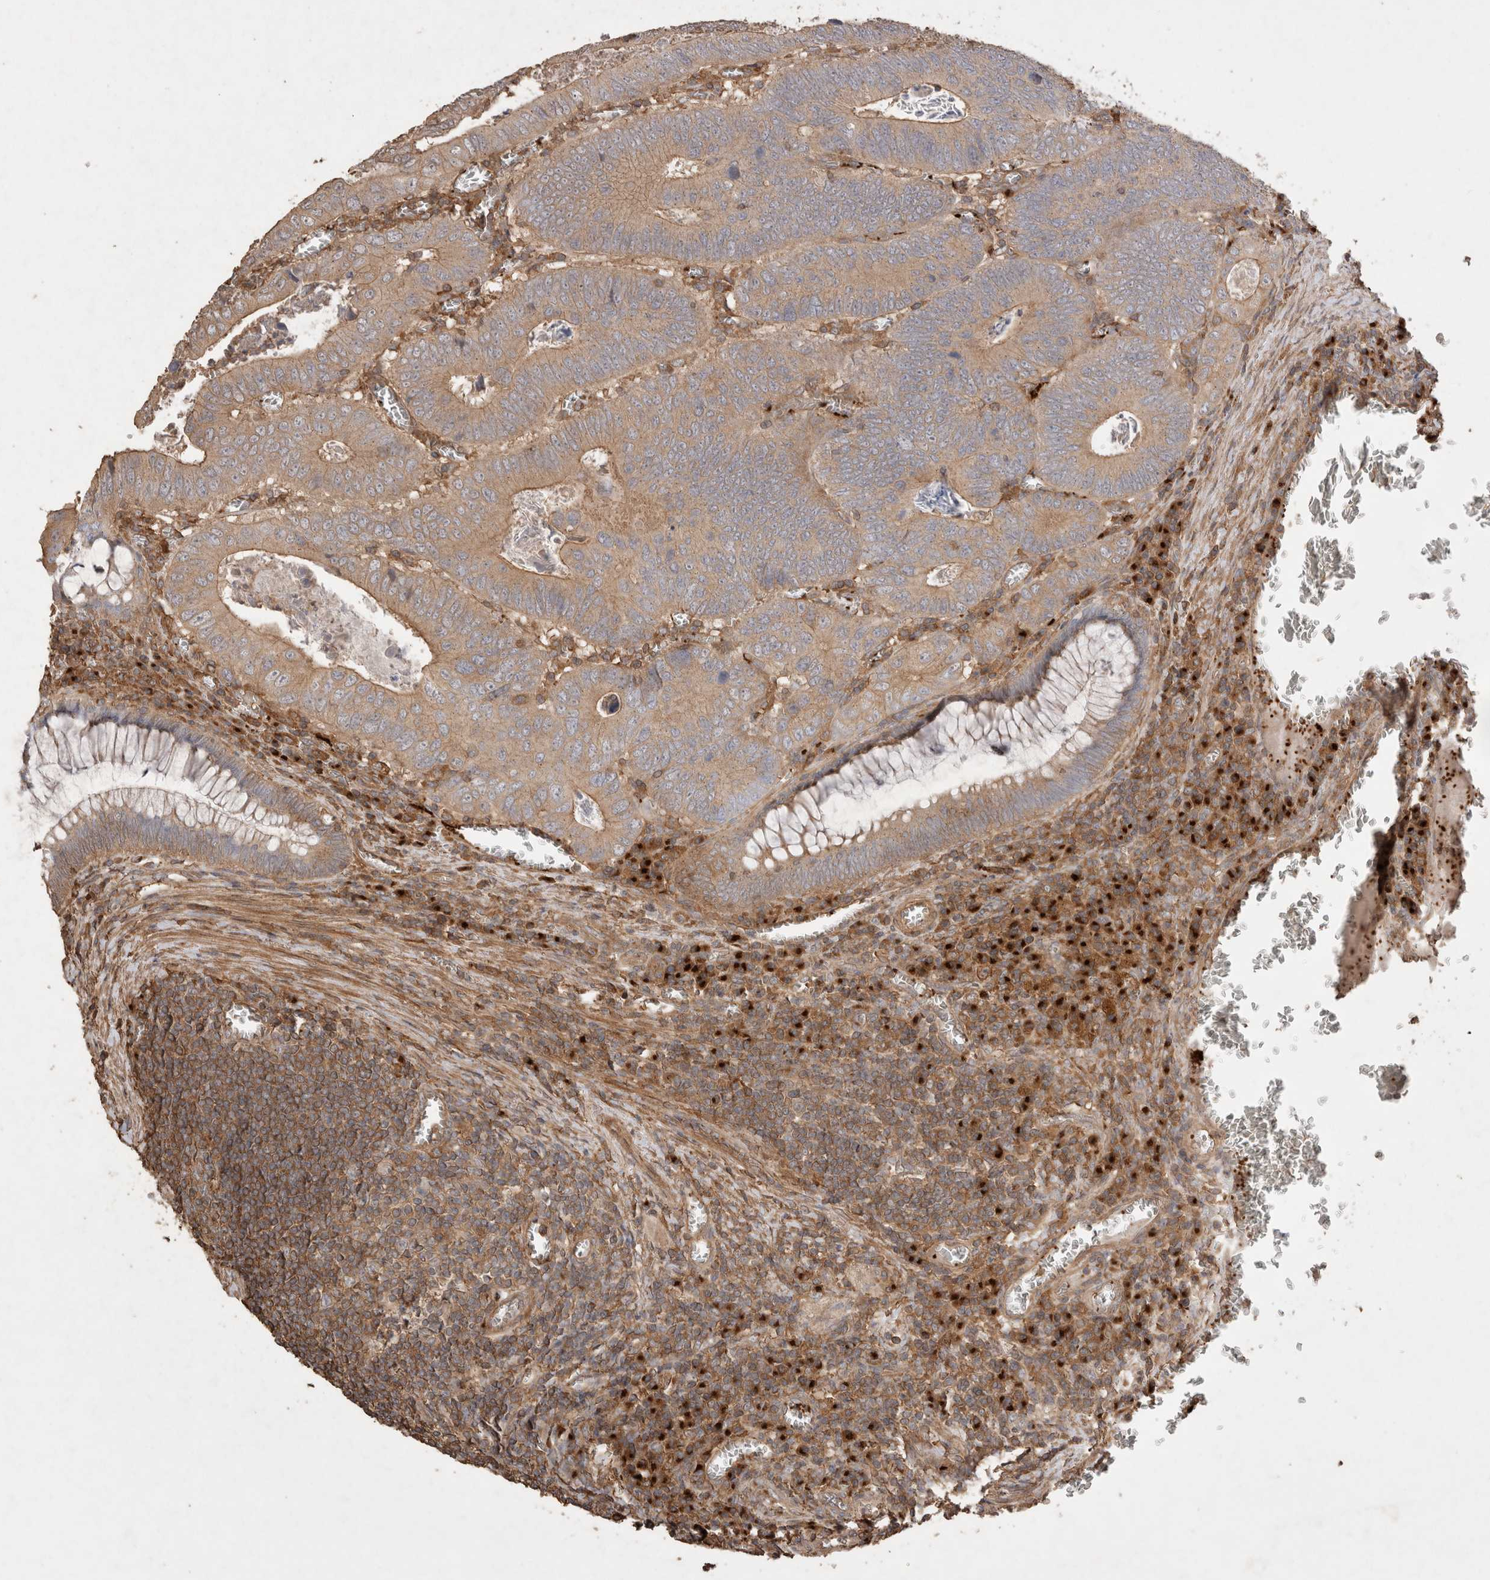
{"staining": {"intensity": "moderate", "quantity": ">75%", "location": "cytoplasmic/membranous"}, "tissue": "colorectal cancer", "cell_type": "Tumor cells", "image_type": "cancer", "snomed": [{"axis": "morphology", "description": "Inflammation, NOS"}, {"axis": "morphology", "description": "Adenocarcinoma, NOS"}, {"axis": "topography", "description": "Colon"}], "caption": "Human adenocarcinoma (colorectal) stained for a protein (brown) displays moderate cytoplasmic/membranous positive expression in about >75% of tumor cells.", "gene": "SNX31", "patient": {"sex": "male", "age": 72}}